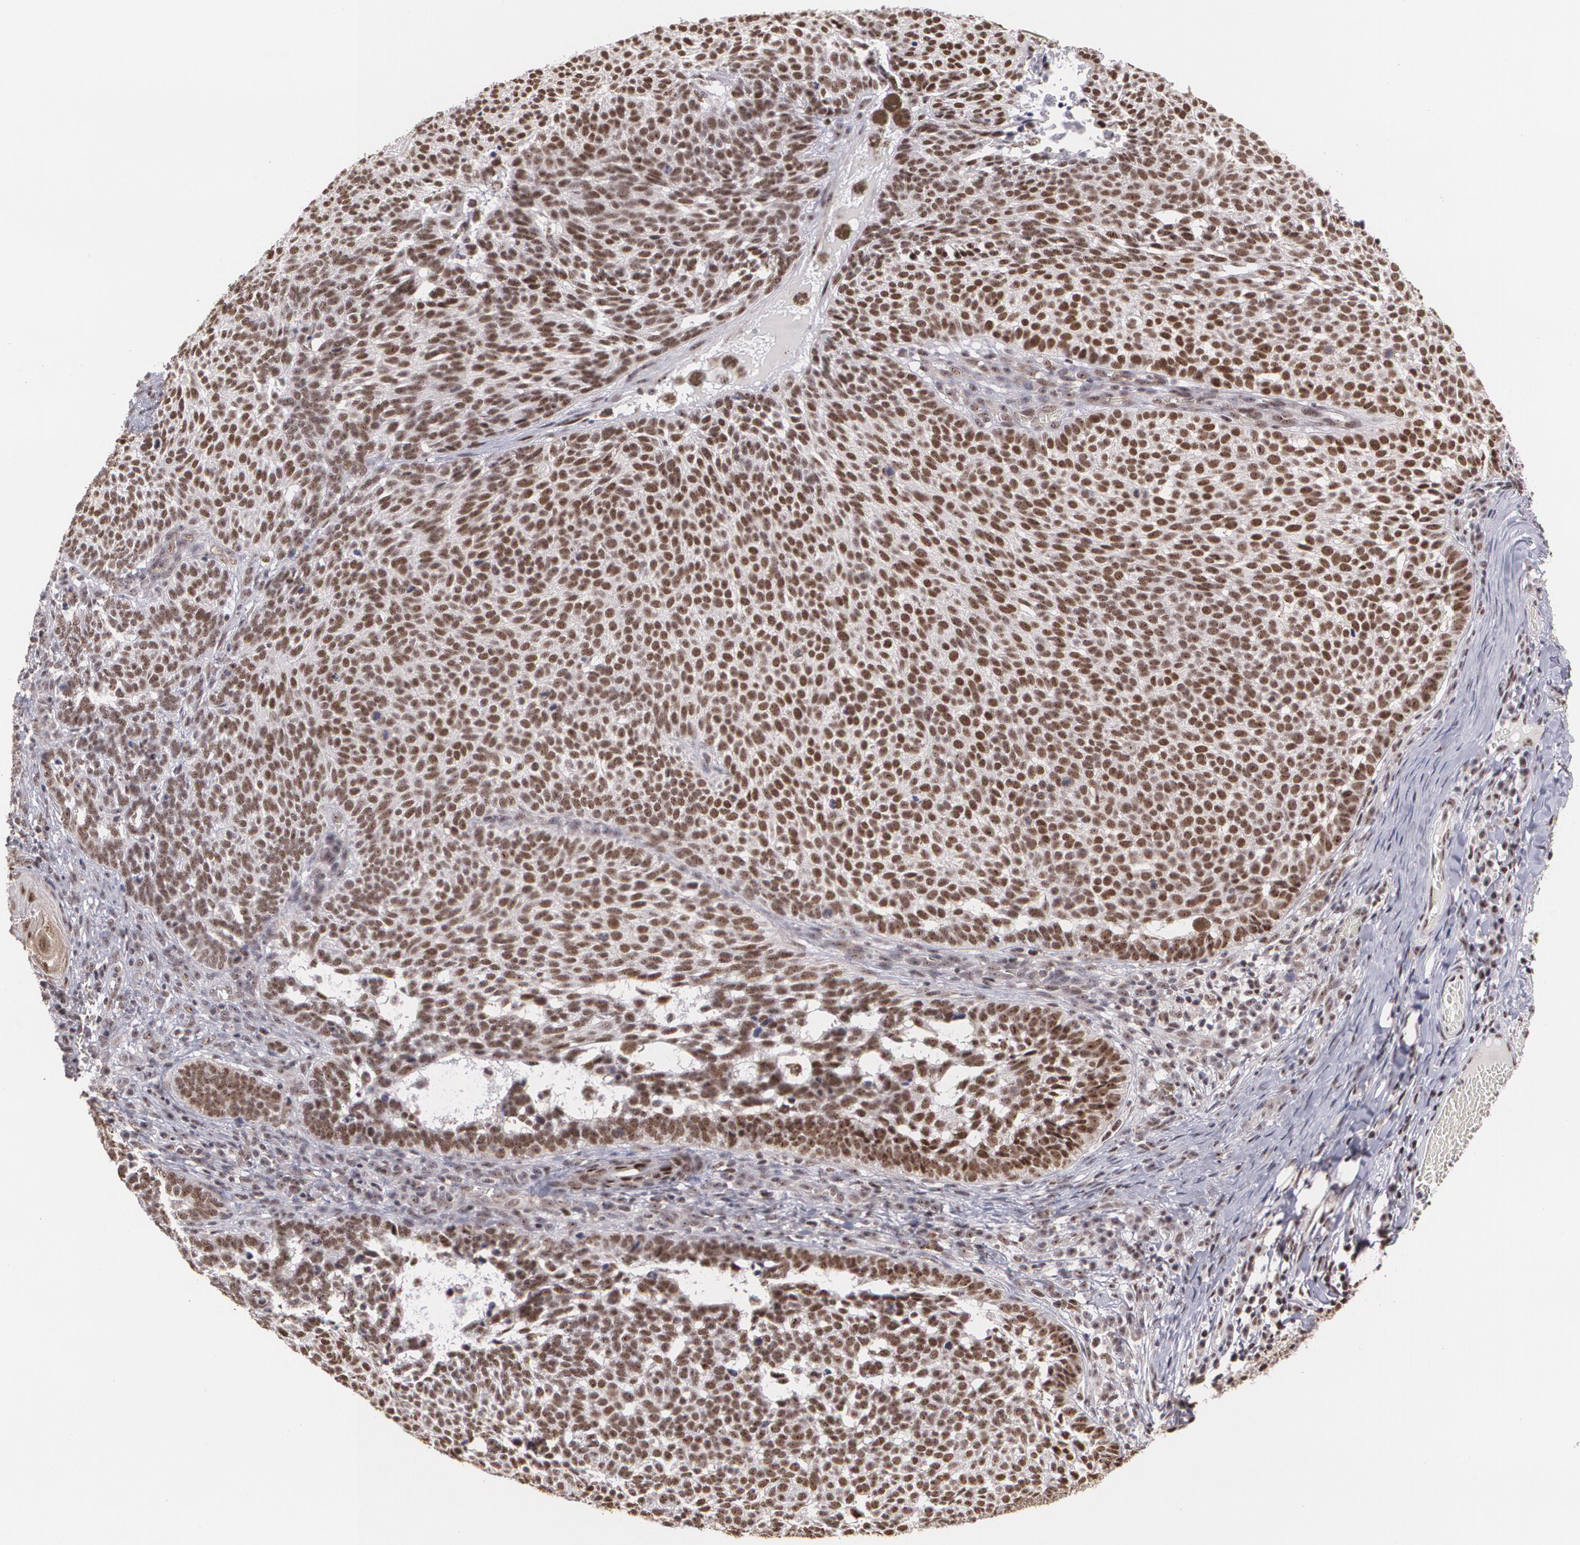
{"staining": {"intensity": "strong", "quantity": ">75%", "location": "nuclear"}, "tissue": "skin cancer", "cell_type": "Tumor cells", "image_type": "cancer", "snomed": [{"axis": "morphology", "description": "Basal cell carcinoma"}, {"axis": "topography", "description": "Skin"}], "caption": "Skin cancer (basal cell carcinoma) stained for a protein (brown) exhibits strong nuclear positive positivity in about >75% of tumor cells.", "gene": "C6orf15", "patient": {"sex": "male", "age": 63}}